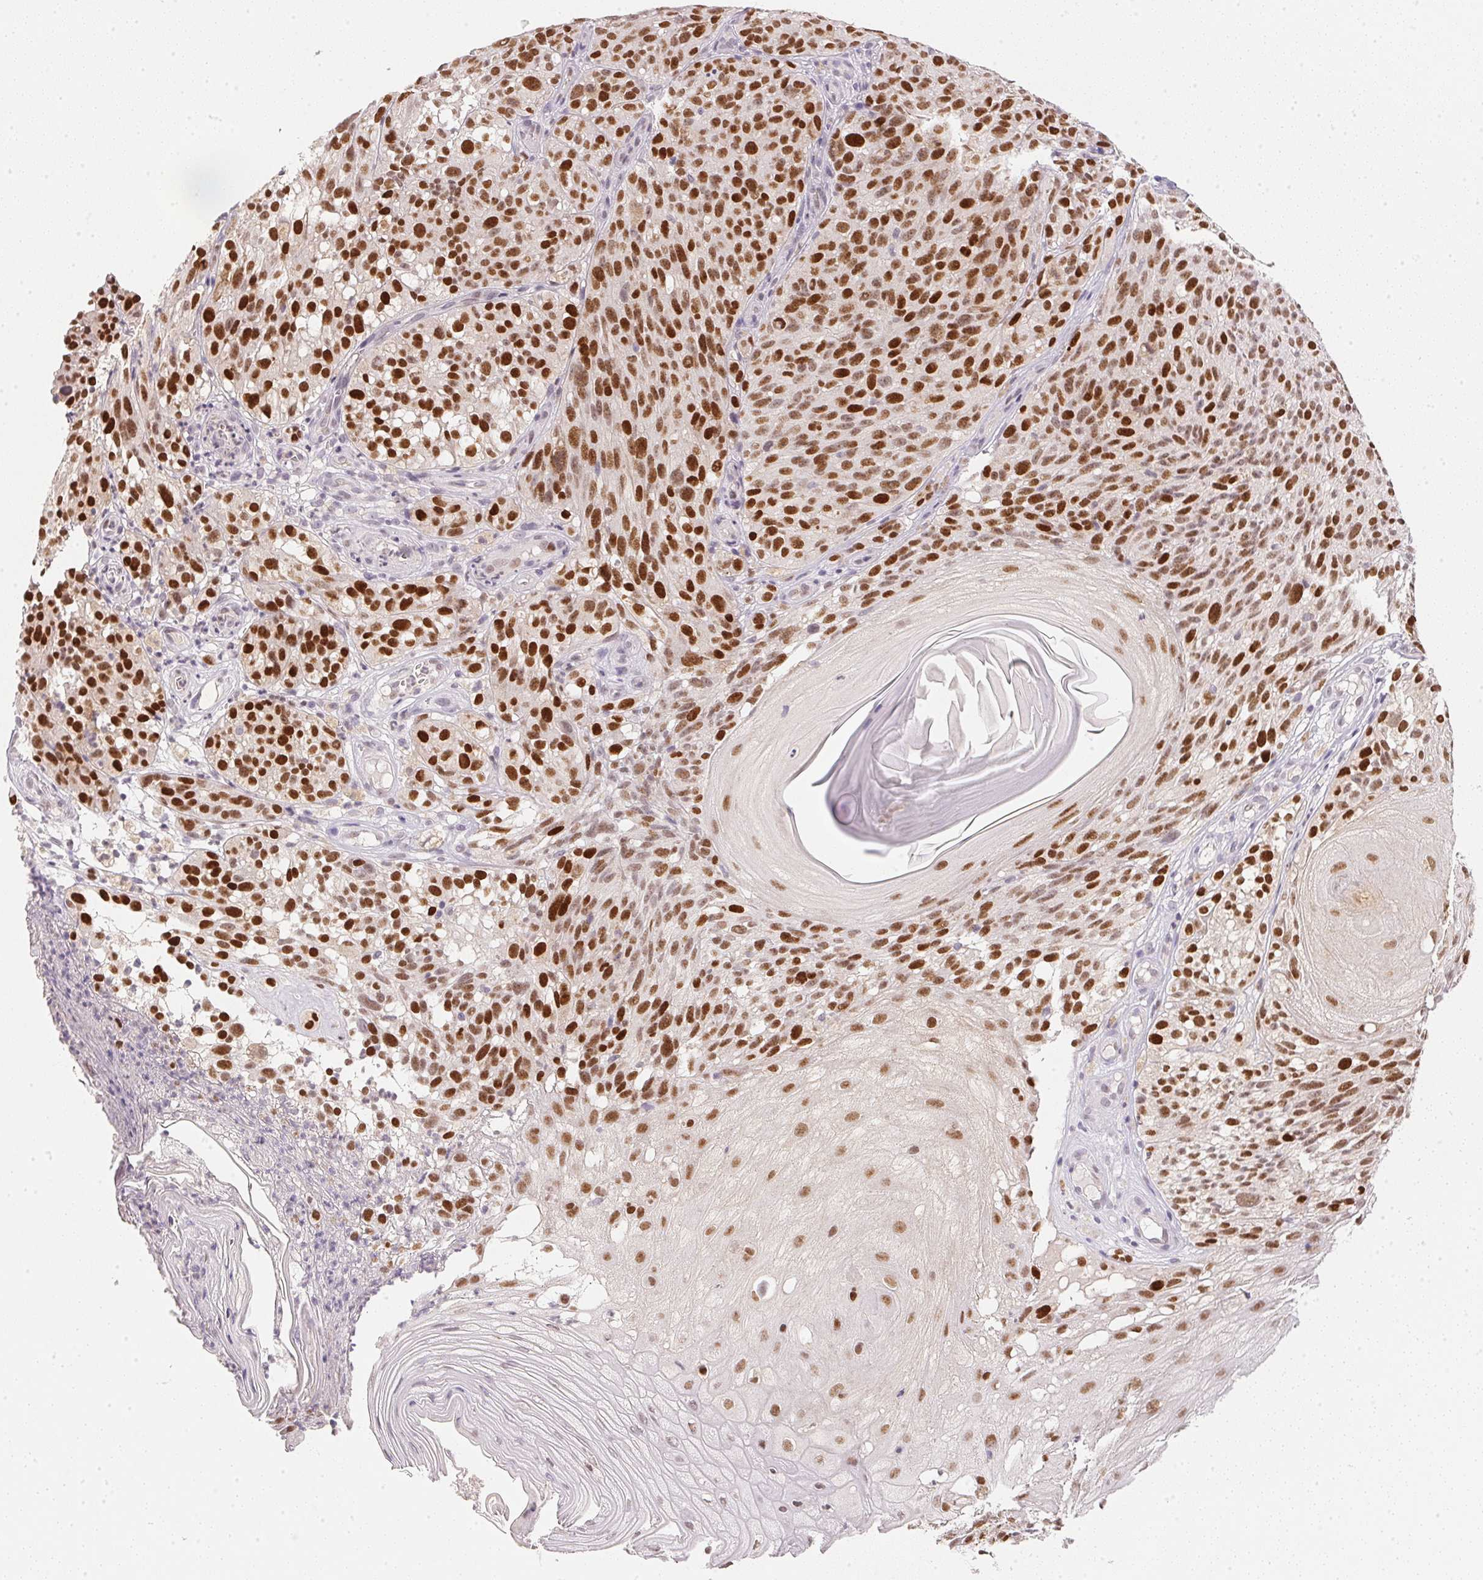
{"staining": {"intensity": "strong", "quantity": ">75%", "location": "nuclear"}, "tissue": "melanoma", "cell_type": "Tumor cells", "image_type": "cancer", "snomed": [{"axis": "morphology", "description": "Malignant melanoma, NOS"}, {"axis": "topography", "description": "Skin"}], "caption": "Malignant melanoma tissue reveals strong nuclear expression in approximately >75% of tumor cells, visualized by immunohistochemistry. (brown staining indicates protein expression, while blue staining denotes nuclei).", "gene": "POLR3G", "patient": {"sex": "female", "age": 85}}